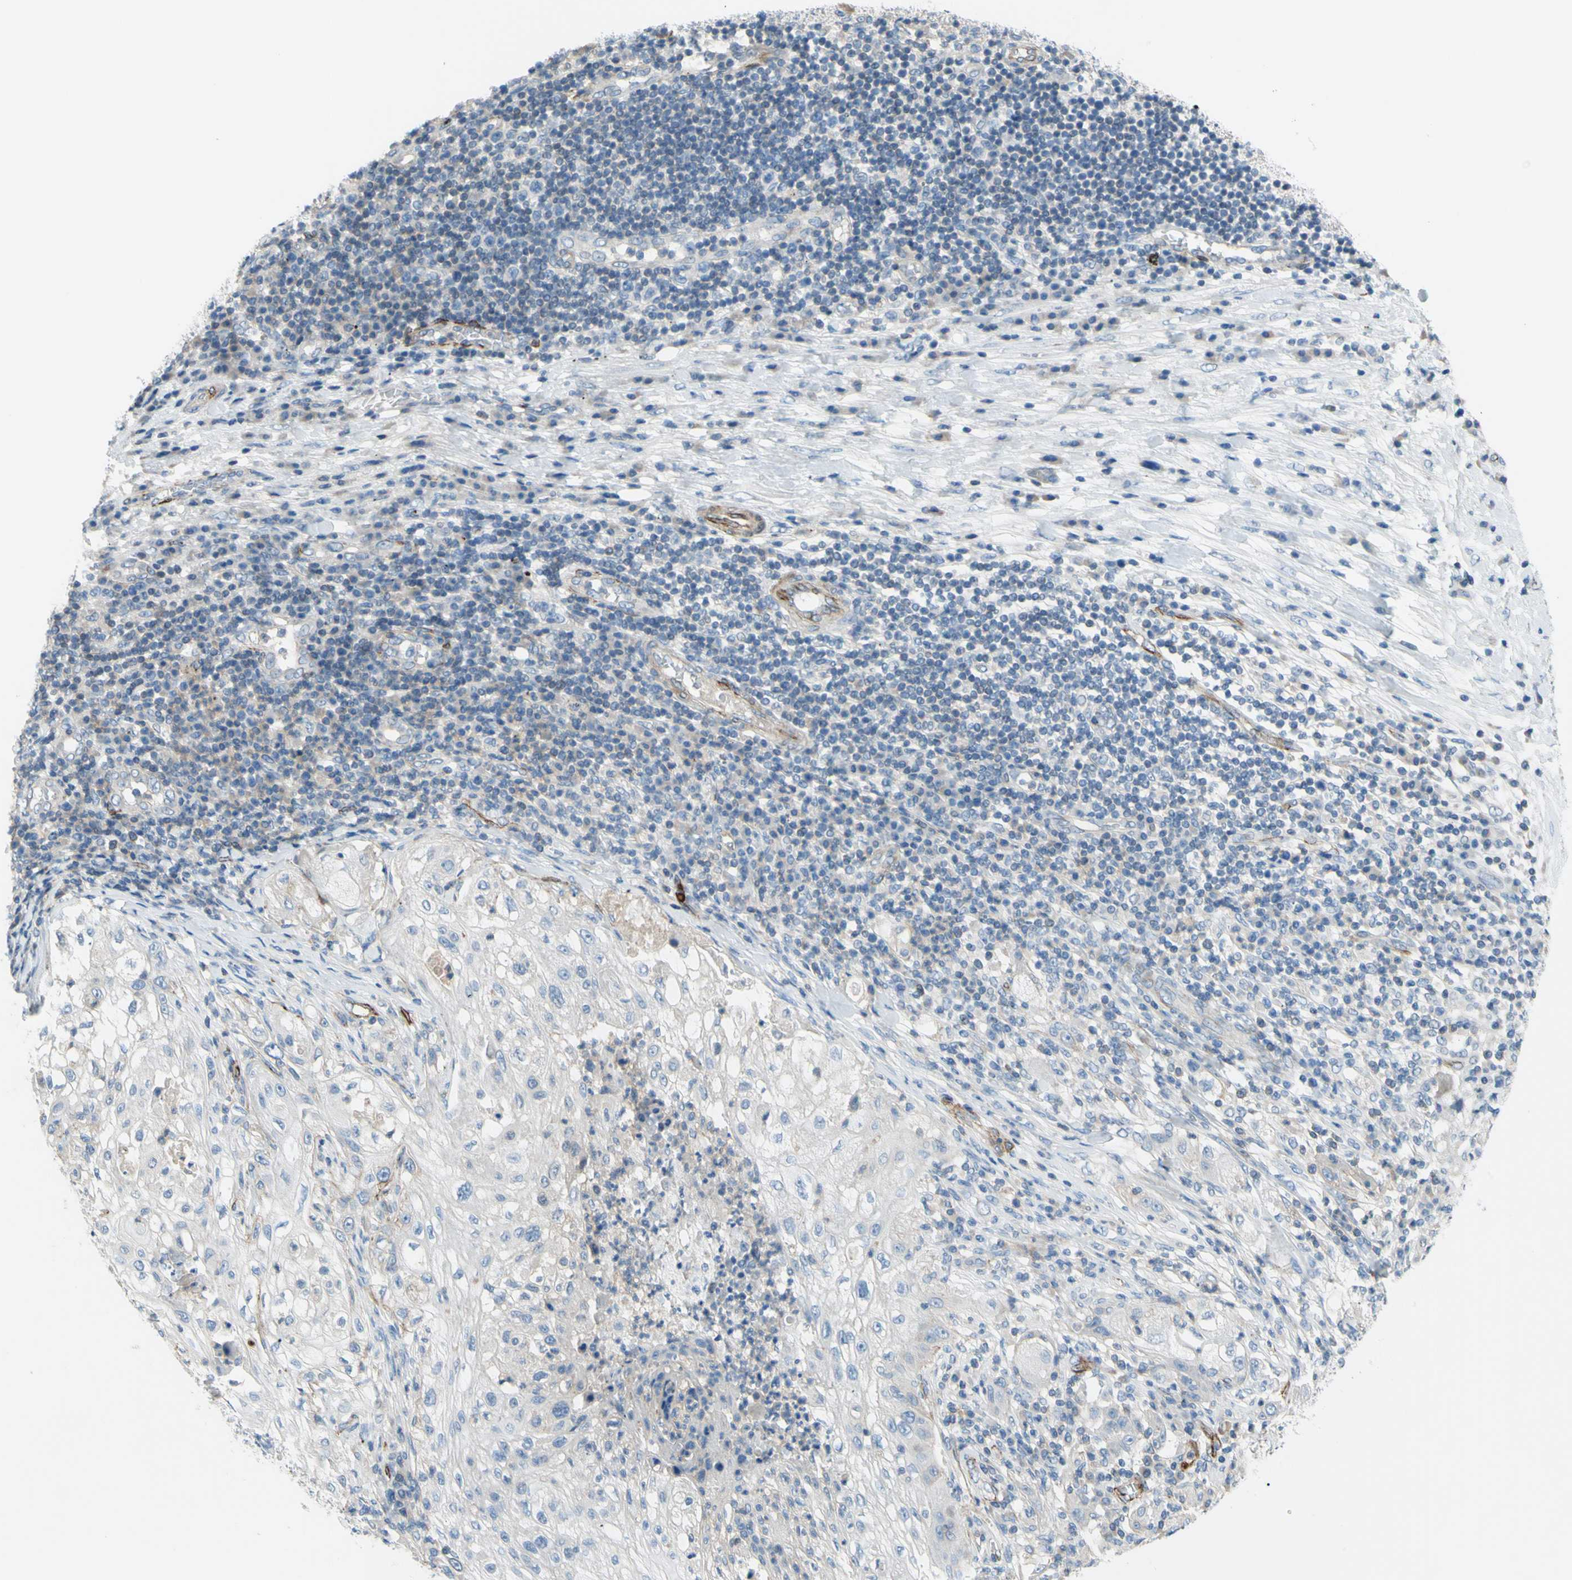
{"staining": {"intensity": "negative", "quantity": "none", "location": "none"}, "tissue": "lung cancer", "cell_type": "Tumor cells", "image_type": "cancer", "snomed": [{"axis": "morphology", "description": "Inflammation, NOS"}, {"axis": "morphology", "description": "Squamous cell carcinoma, NOS"}, {"axis": "topography", "description": "Lymph node"}, {"axis": "topography", "description": "Soft tissue"}, {"axis": "topography", "description": "Lung"}], "caption": "This is an immunohistochemistry photomicrograph of human squamous cell carcinoma (lung). There is no staining in tumor cells.", "gene": "PRRG2", "patient": {"sex": "male", "age": 66}}